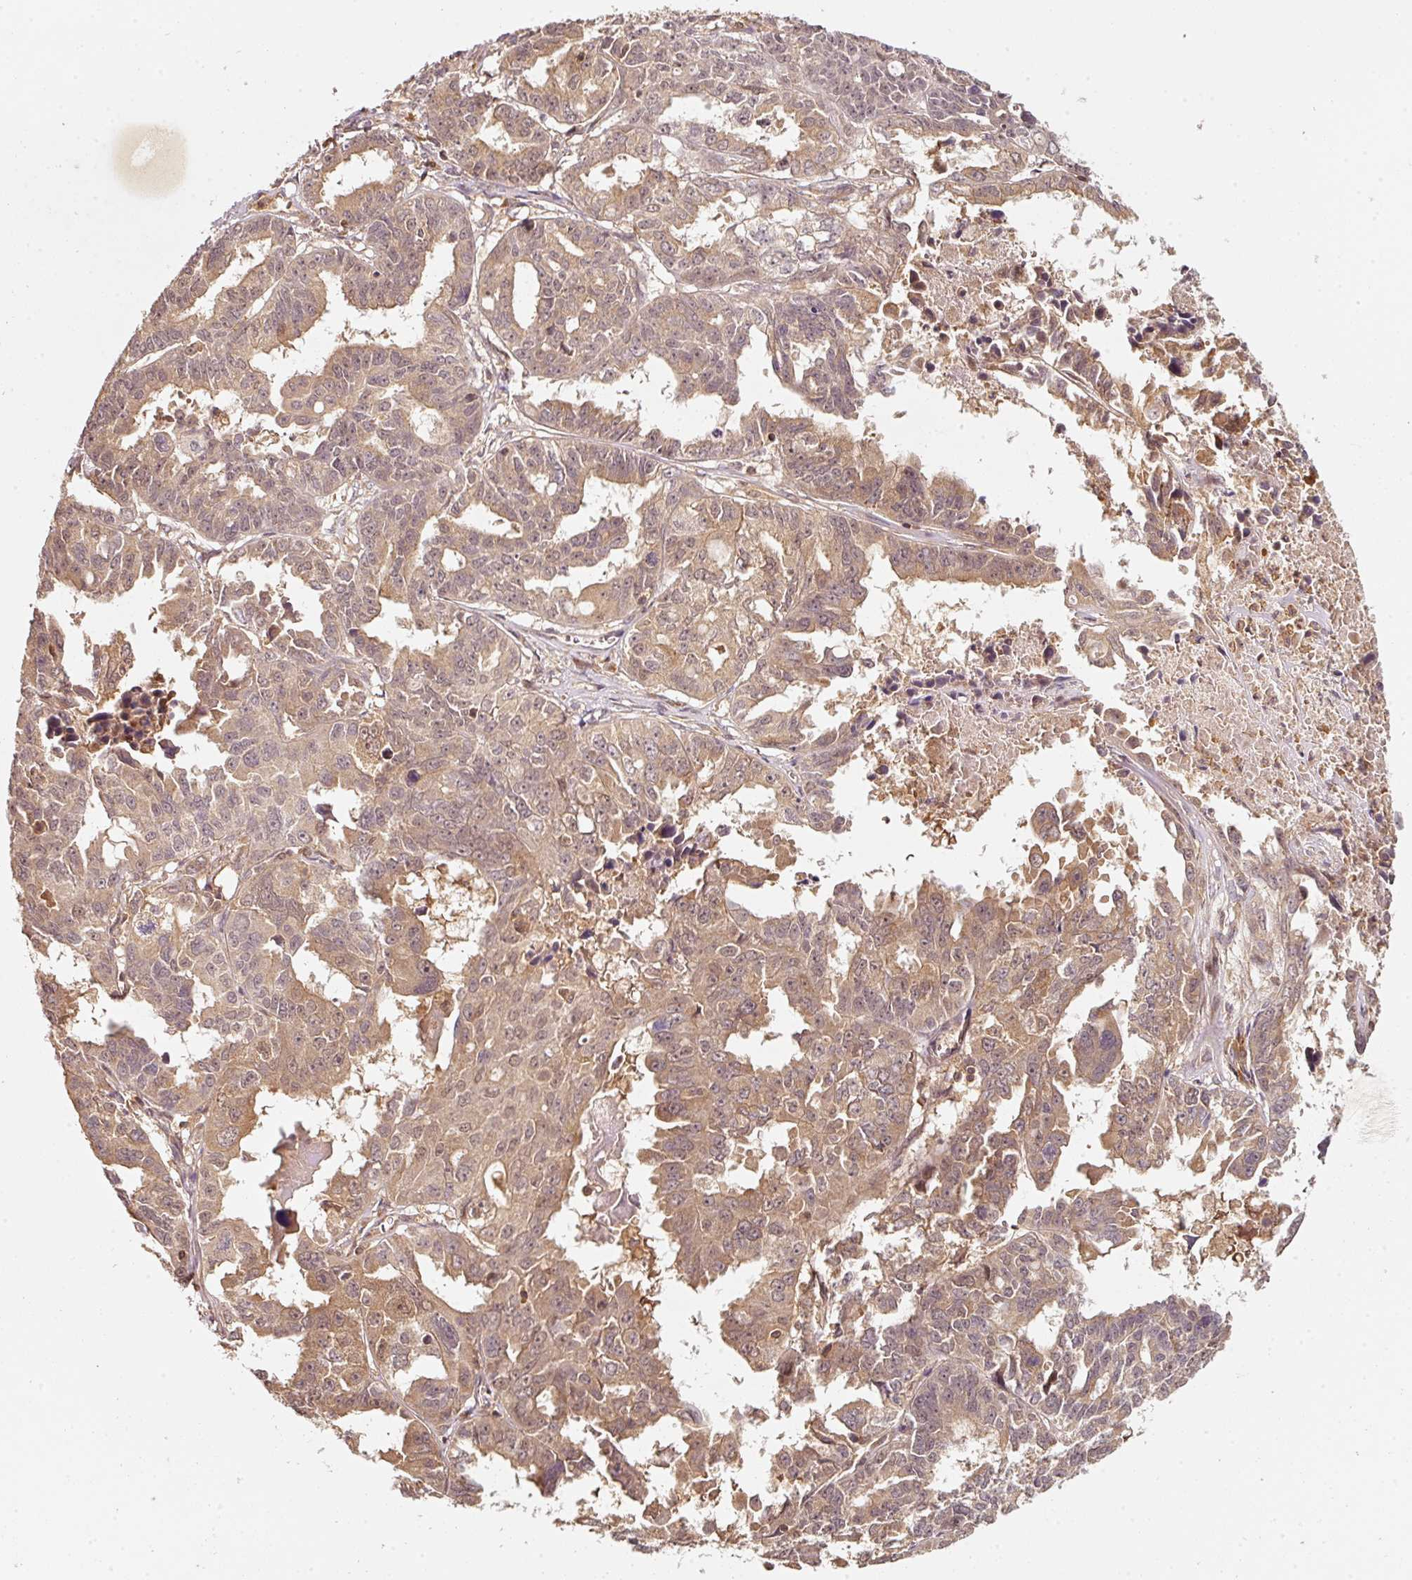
{"staining": {"intensity": "moderate", "quantity": "25%-75%", "location": "cytoplasmic/membranous"}, "tissue": "ovarian cancer", "cell_type": "Tumor cells", "image_type": "cancer", "snomed": [{"axis": "morphology", "description": "Adenocarcinoma, NOS"}, {"axis": "morphology", "description": "Carcinoma, endometroid"}, {"axis": "topography", "description": "Ovary"}], "caption": "The photomicrograph exhibits immunohistochemical staining of ovarian cancer (endometroid carcinoma). There is moderate cytoplasmic/membranous positivity is appreciated in about 25%-75% of tumor cells. The protein of interest is shown in brown color, while the nuclei are stained blue.", "gene": "RRAS2", "patient": {"sex": "female", "age": 72}}